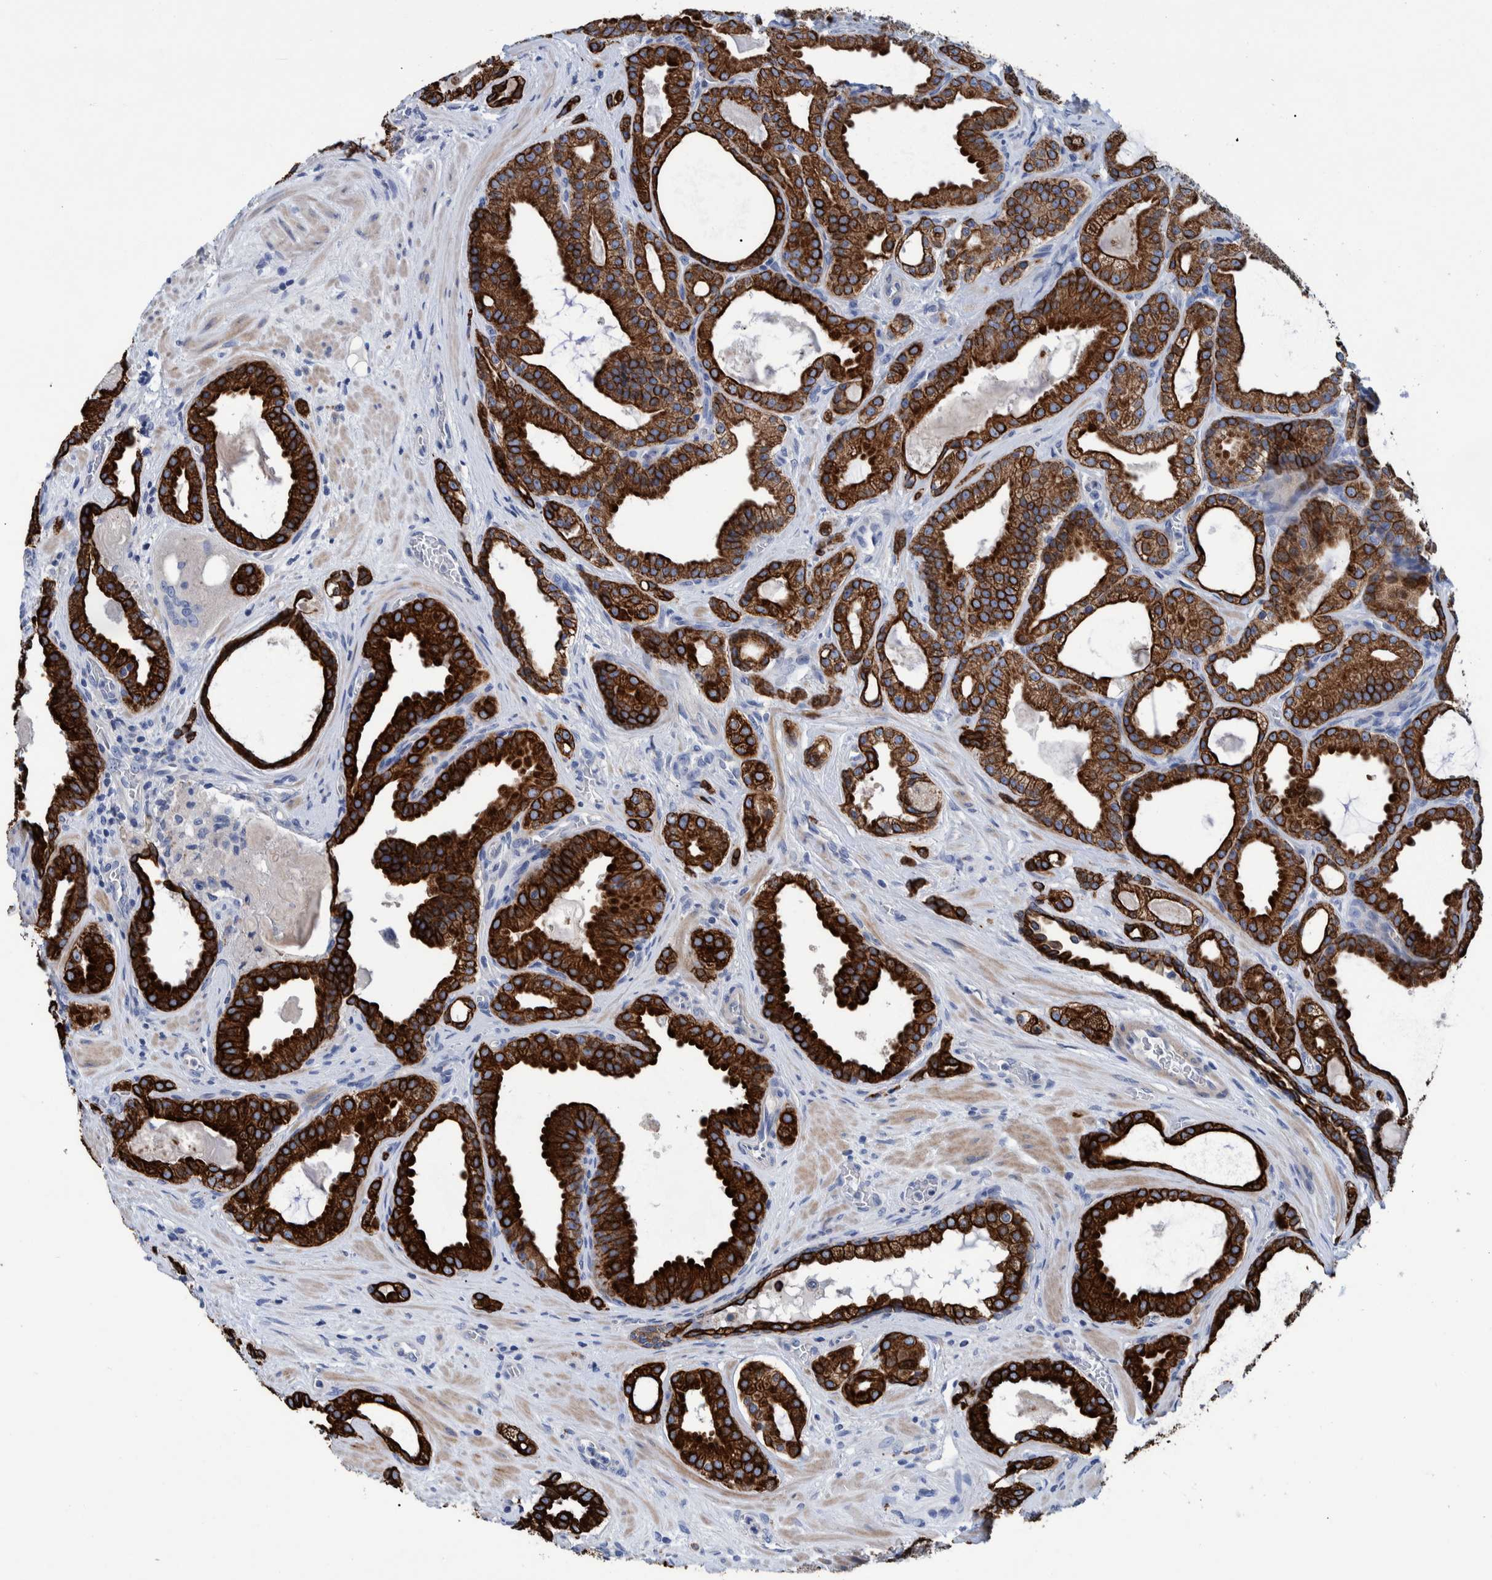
{"staining": {"intensity": "strong", "quantity": ">75%", "location": "cytoplasmic/membranous"}, "tissue": "prostate cancer", "cell_type": "Tumor cells", "image_type": "cancer", "snomed": [{"axis": "morphology", "description": "Adenocarcinoma, High grade"}, {"axis": "topography", "description": "Prostate"}], "caption": "Immunohistochemical staining of human prostate cancer (adenocarcinoma (high-grade)) displays strong cytoplasmic/membranous protein staining in about >75% of tumor cells.", "gene": "MKS1", "patient": {"sex": "male", "age": 60}}